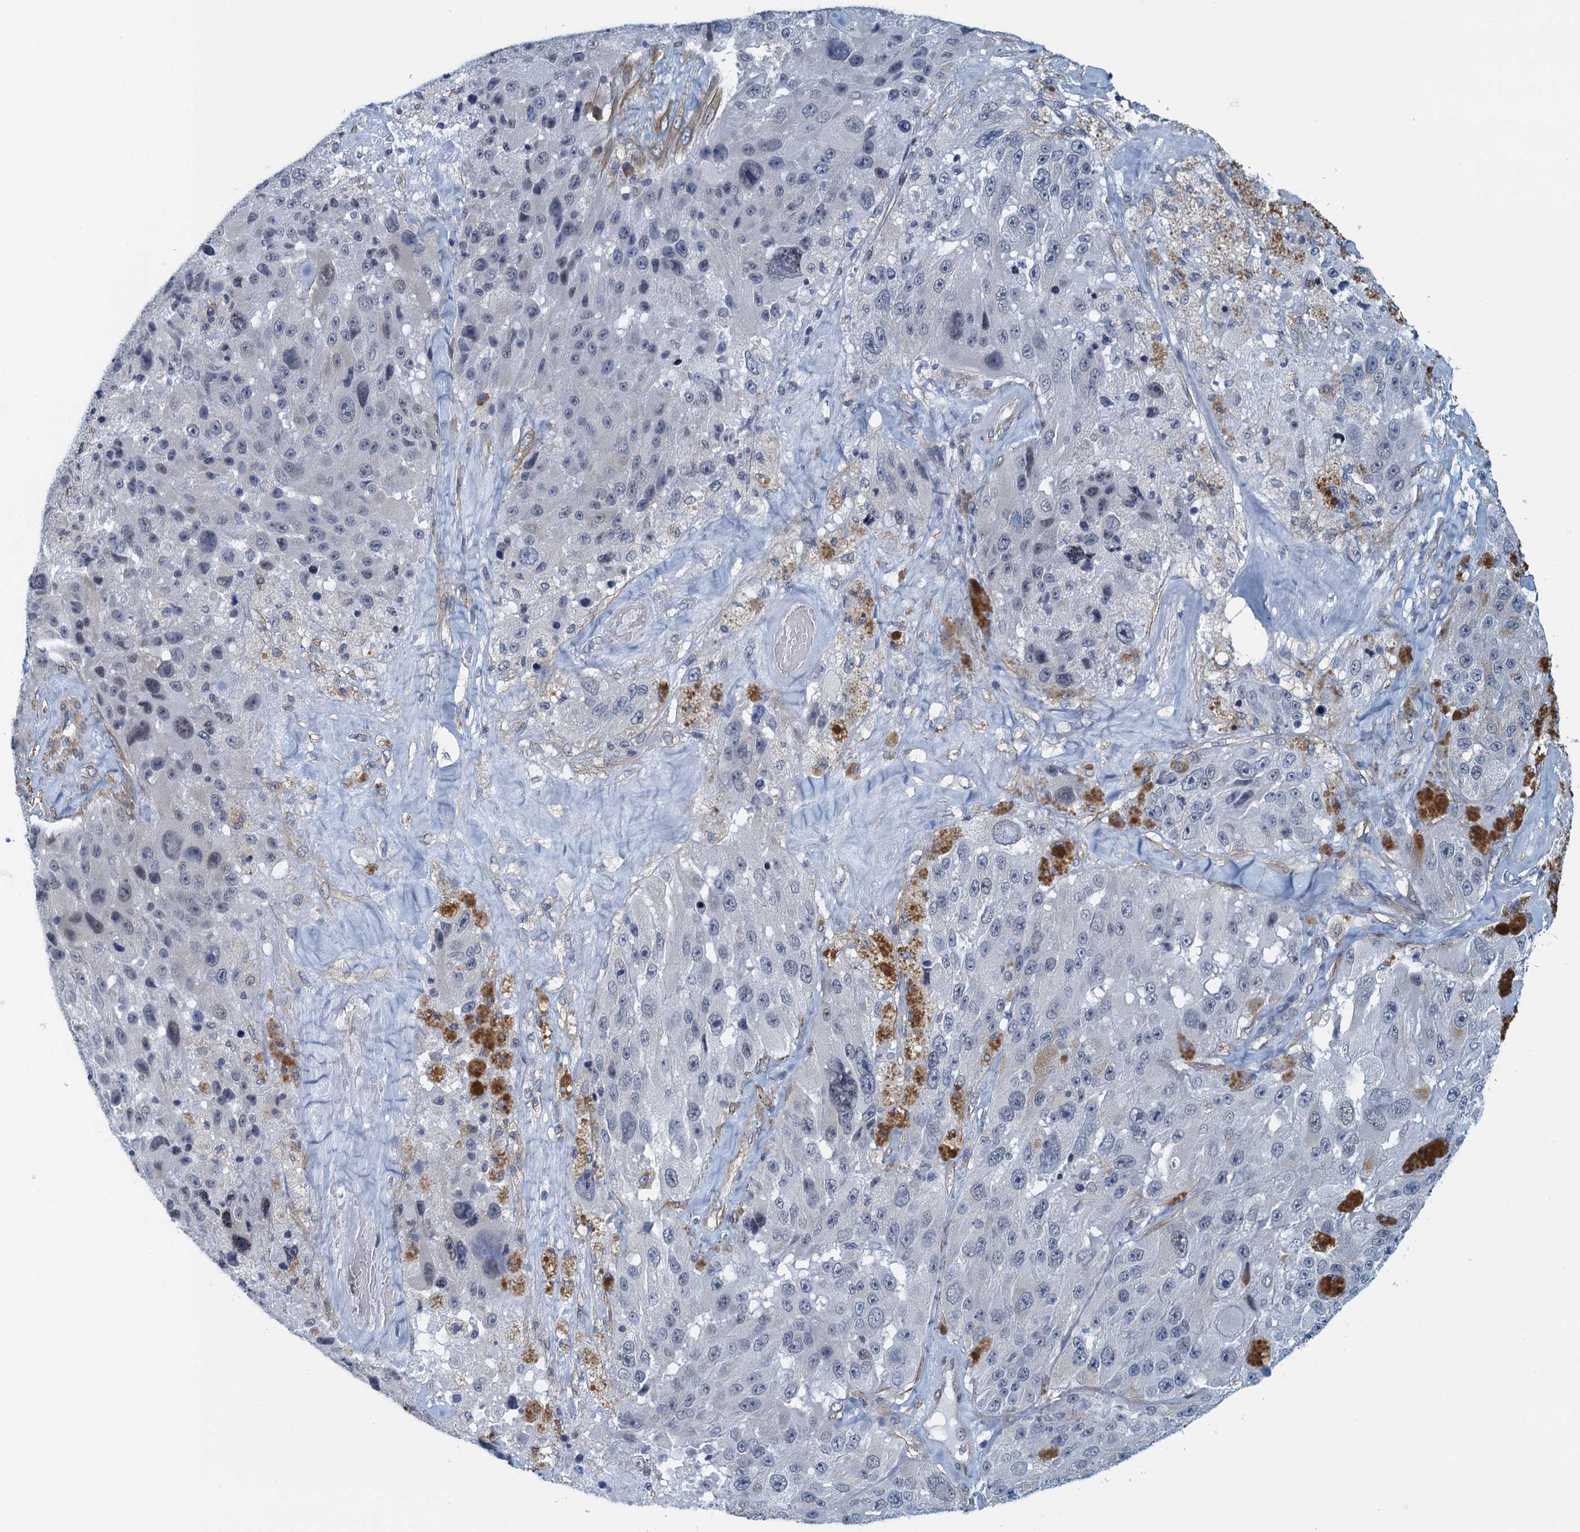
{"staining": {"intensity": "negative", "quantity": "none", "location": "none"}, "tissue": "melanoma", "cell_type": "Tumor cells", "image_type": "cancer", "snomed": [{"axis": "morphology", "description": "Malignant melanoma, Metastatic site"}, {"axis": "topography", "description": "Lymph node"}], "caption": "The micrograph shows no staining of tumor cells in melanoma.", "gene": "ALG2", "patient": {"sex": "male", "age": 62}}